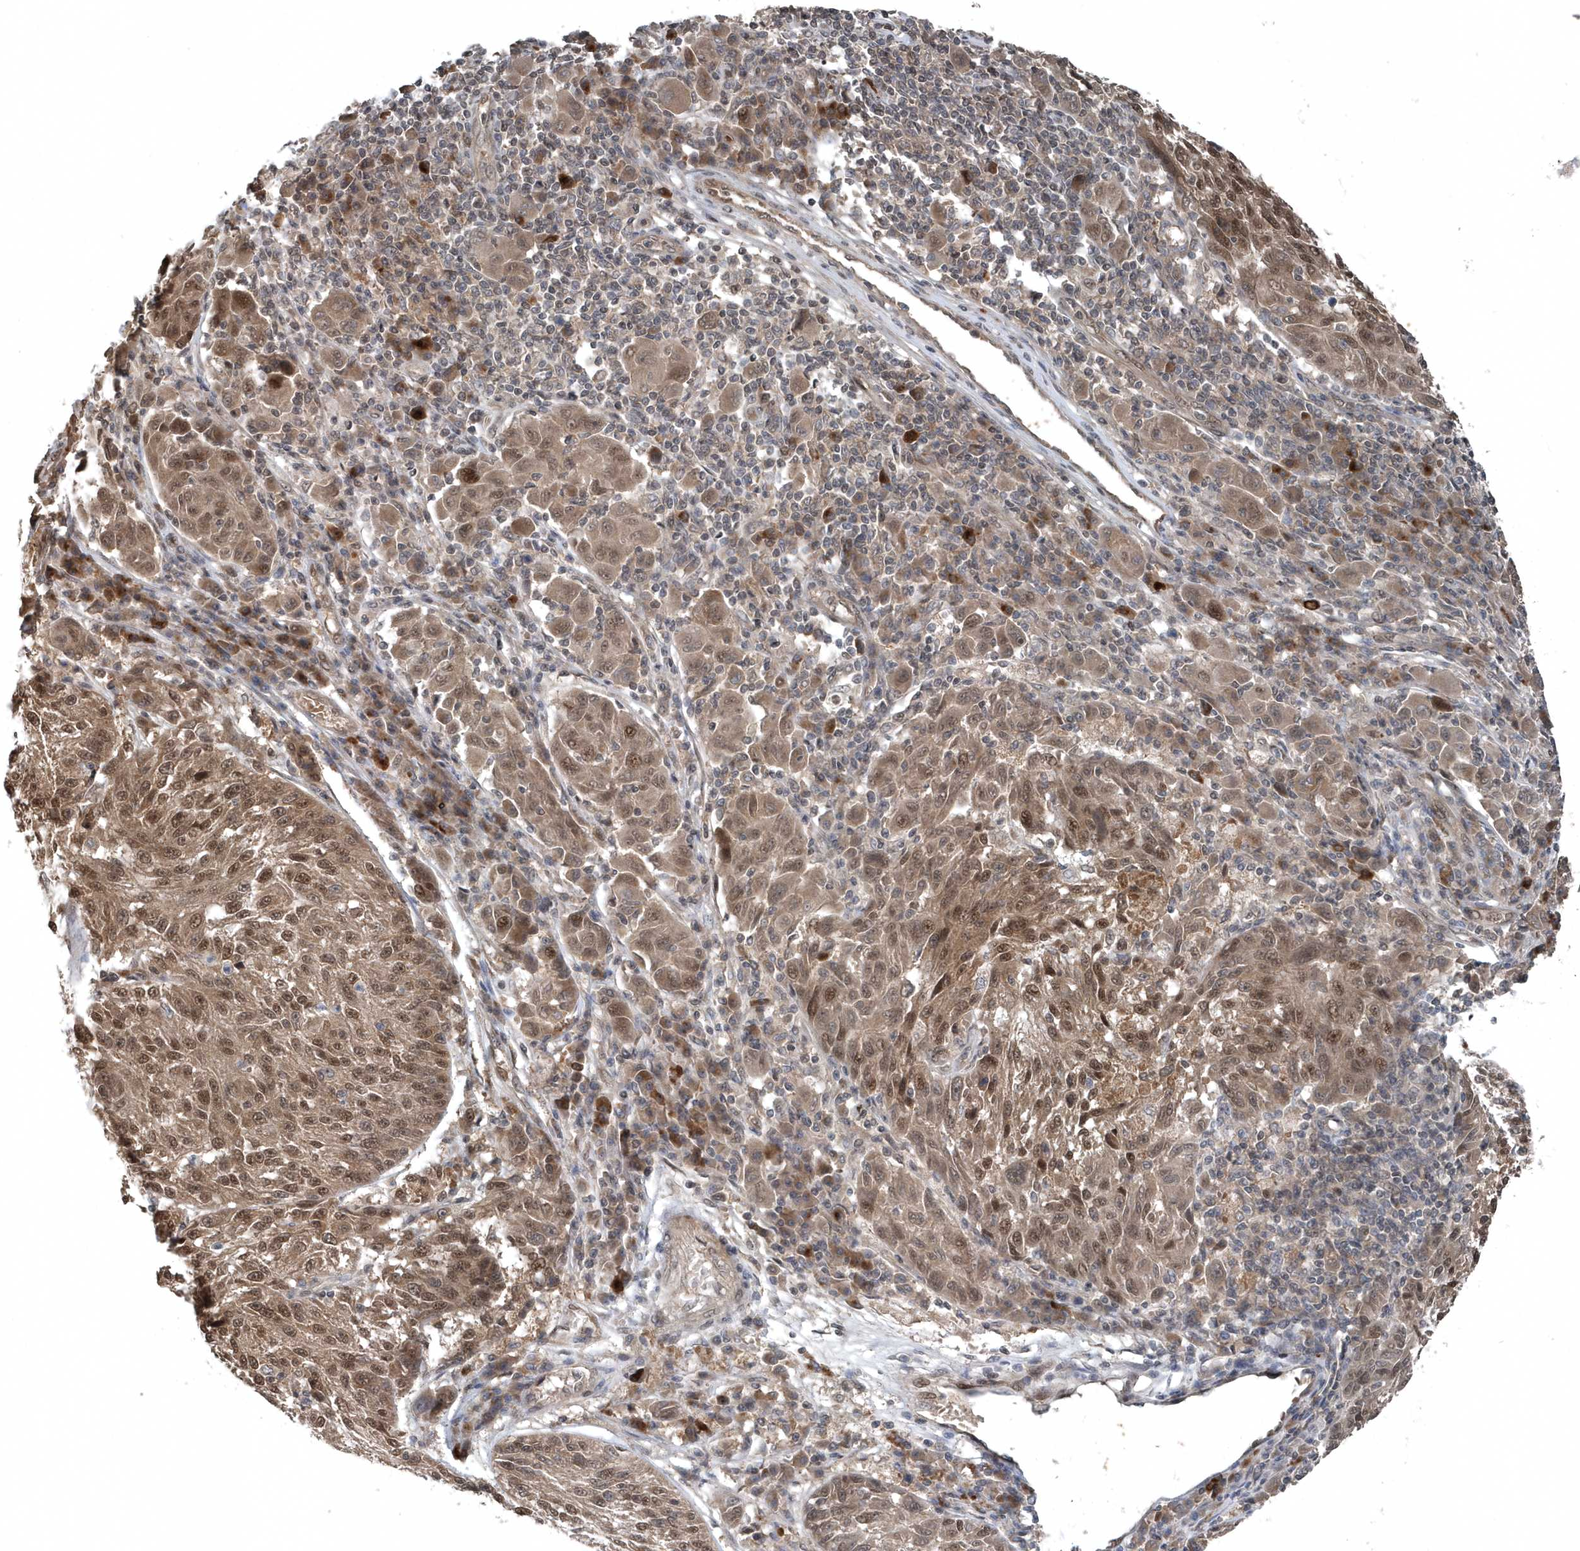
{"staining": {"intensity": "moderate", "quantity": ">75%", "location": "nuclear"}, "tissue": "melanoma", "cell_type": "Tumor cells", "image_type": "cancer", "snomed": [{"axis": "morphology", "description": "Malignant melanoma, NOS"}, {"axis": "topography", "description": "Skin"}], "caption": "Protein expression analysis of human melanoma reveals moderate nuclear positivity in approximately >75% of tumor cells.", "gene": "QTRT2", "patient": {"sex": "male", "age": 53}}